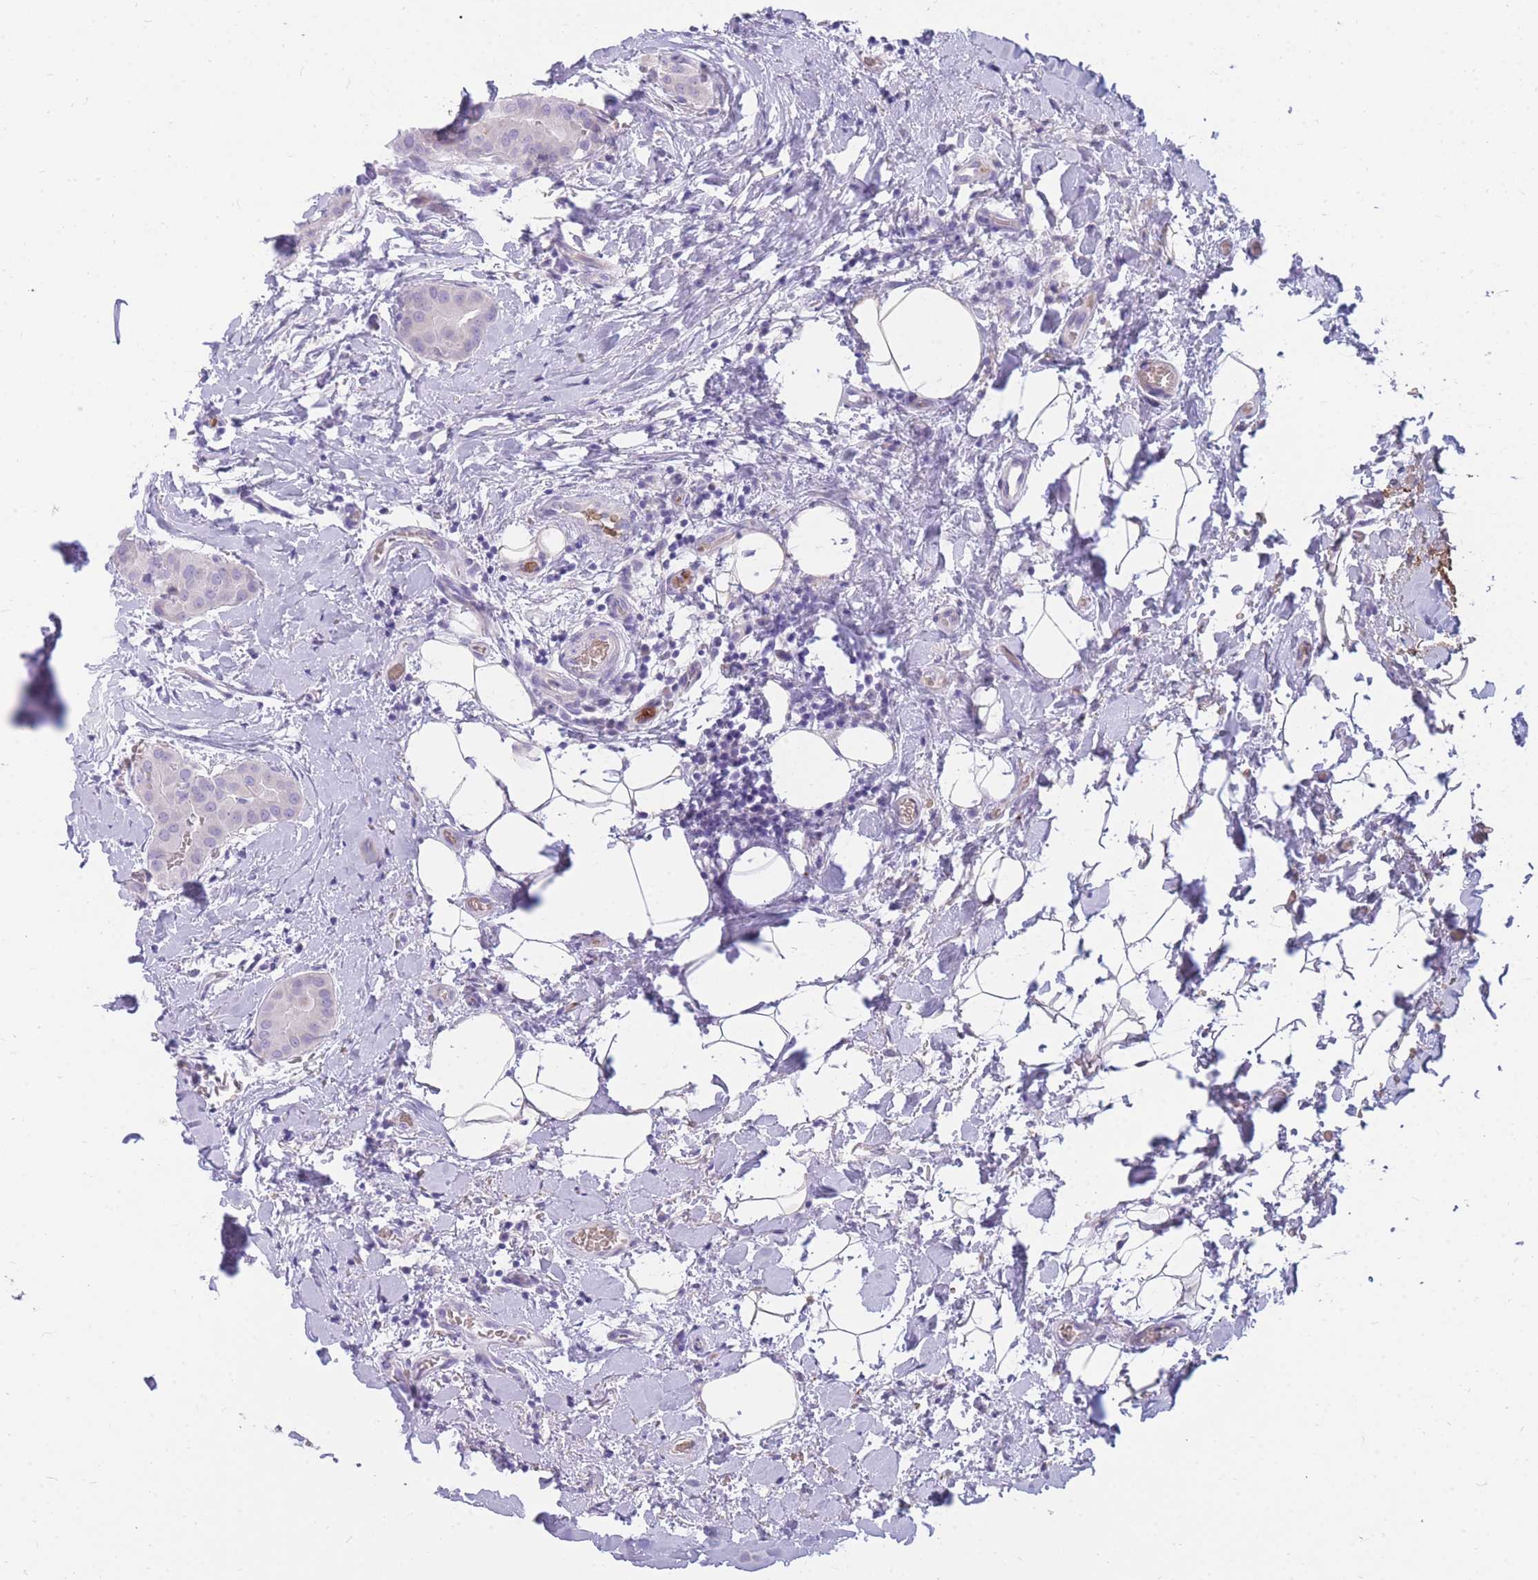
{"staining": {"intensity": "negative", "quantity": "none", "location": "none"}, "tissue": "thyroid cancer", "cell_type": "Tumor cells", "image_type": "cancer", "snomed": [{"axis": "morphology", "description": "Papillary adenocarcinoma, NOS"}, {"axis": "topography", "description": "Thyroid gland"}], "caption": "Human thyroid cancer (papillary adenocarcinoma) stained for a protein using immunohistochemistry (IHC) demonstrates no expression in tumor cells.", "gene": "NKX1-2", "patient": {"sex": "male", "age": 33}}